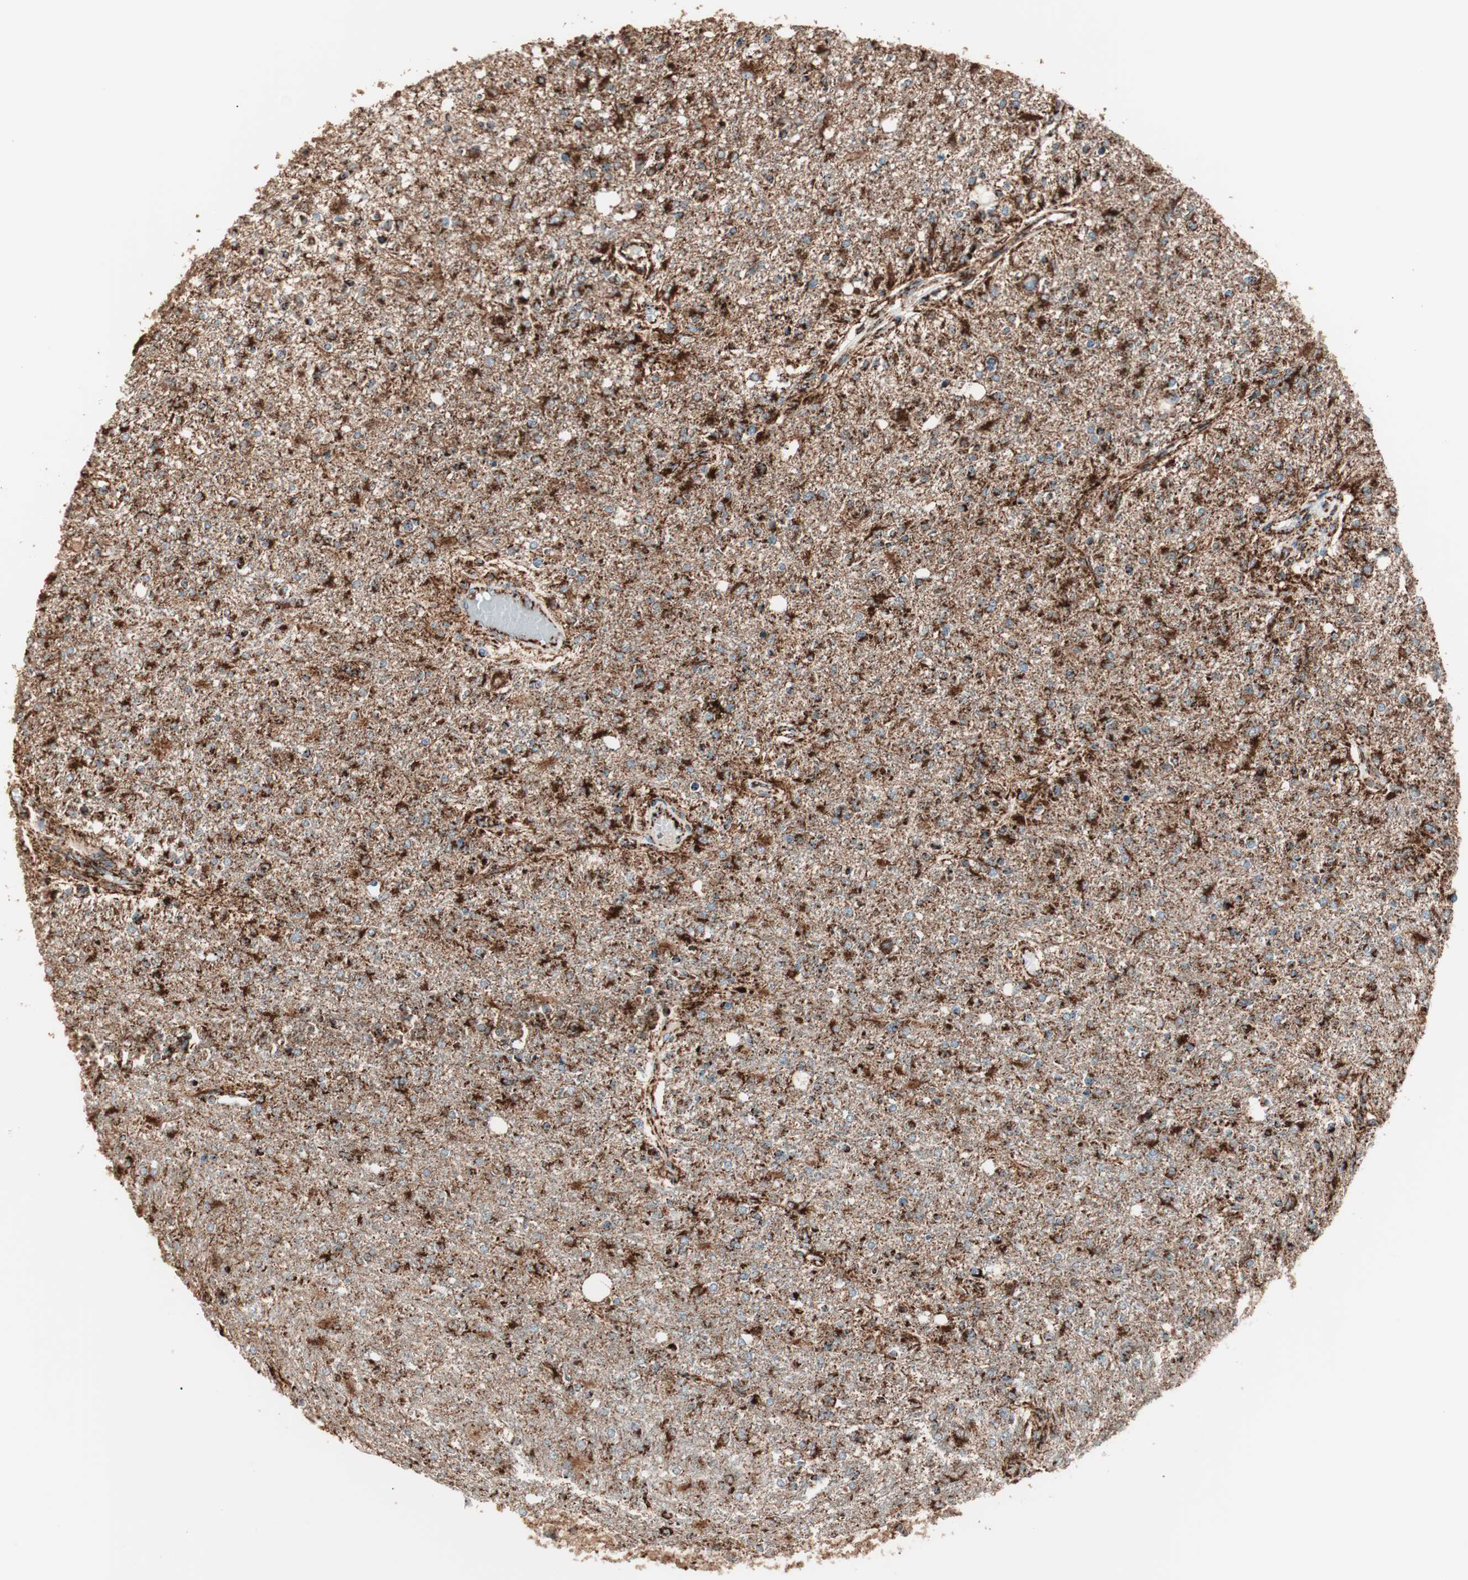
{"staining": {"intensity": "strong", "quantity": ">75%", "location": "cytoplasmic/membranous"}, "tissue": "glioma", "cell_type": "Tumor cells", "image_type": "cancer", "snomed": [{"axis": "morphology", "description": "Glioma, malignant, High grade"}, {"axis": "topography", "description": "Cerebral cortex"}], "caption": "The histopathology image shows staining of glioma, revealing strong cytoplasmic/membranous protein expression (brown color) within tumor cells.", "gene": "TOMM22", "patient": {"sex": "male", "age": 76}}